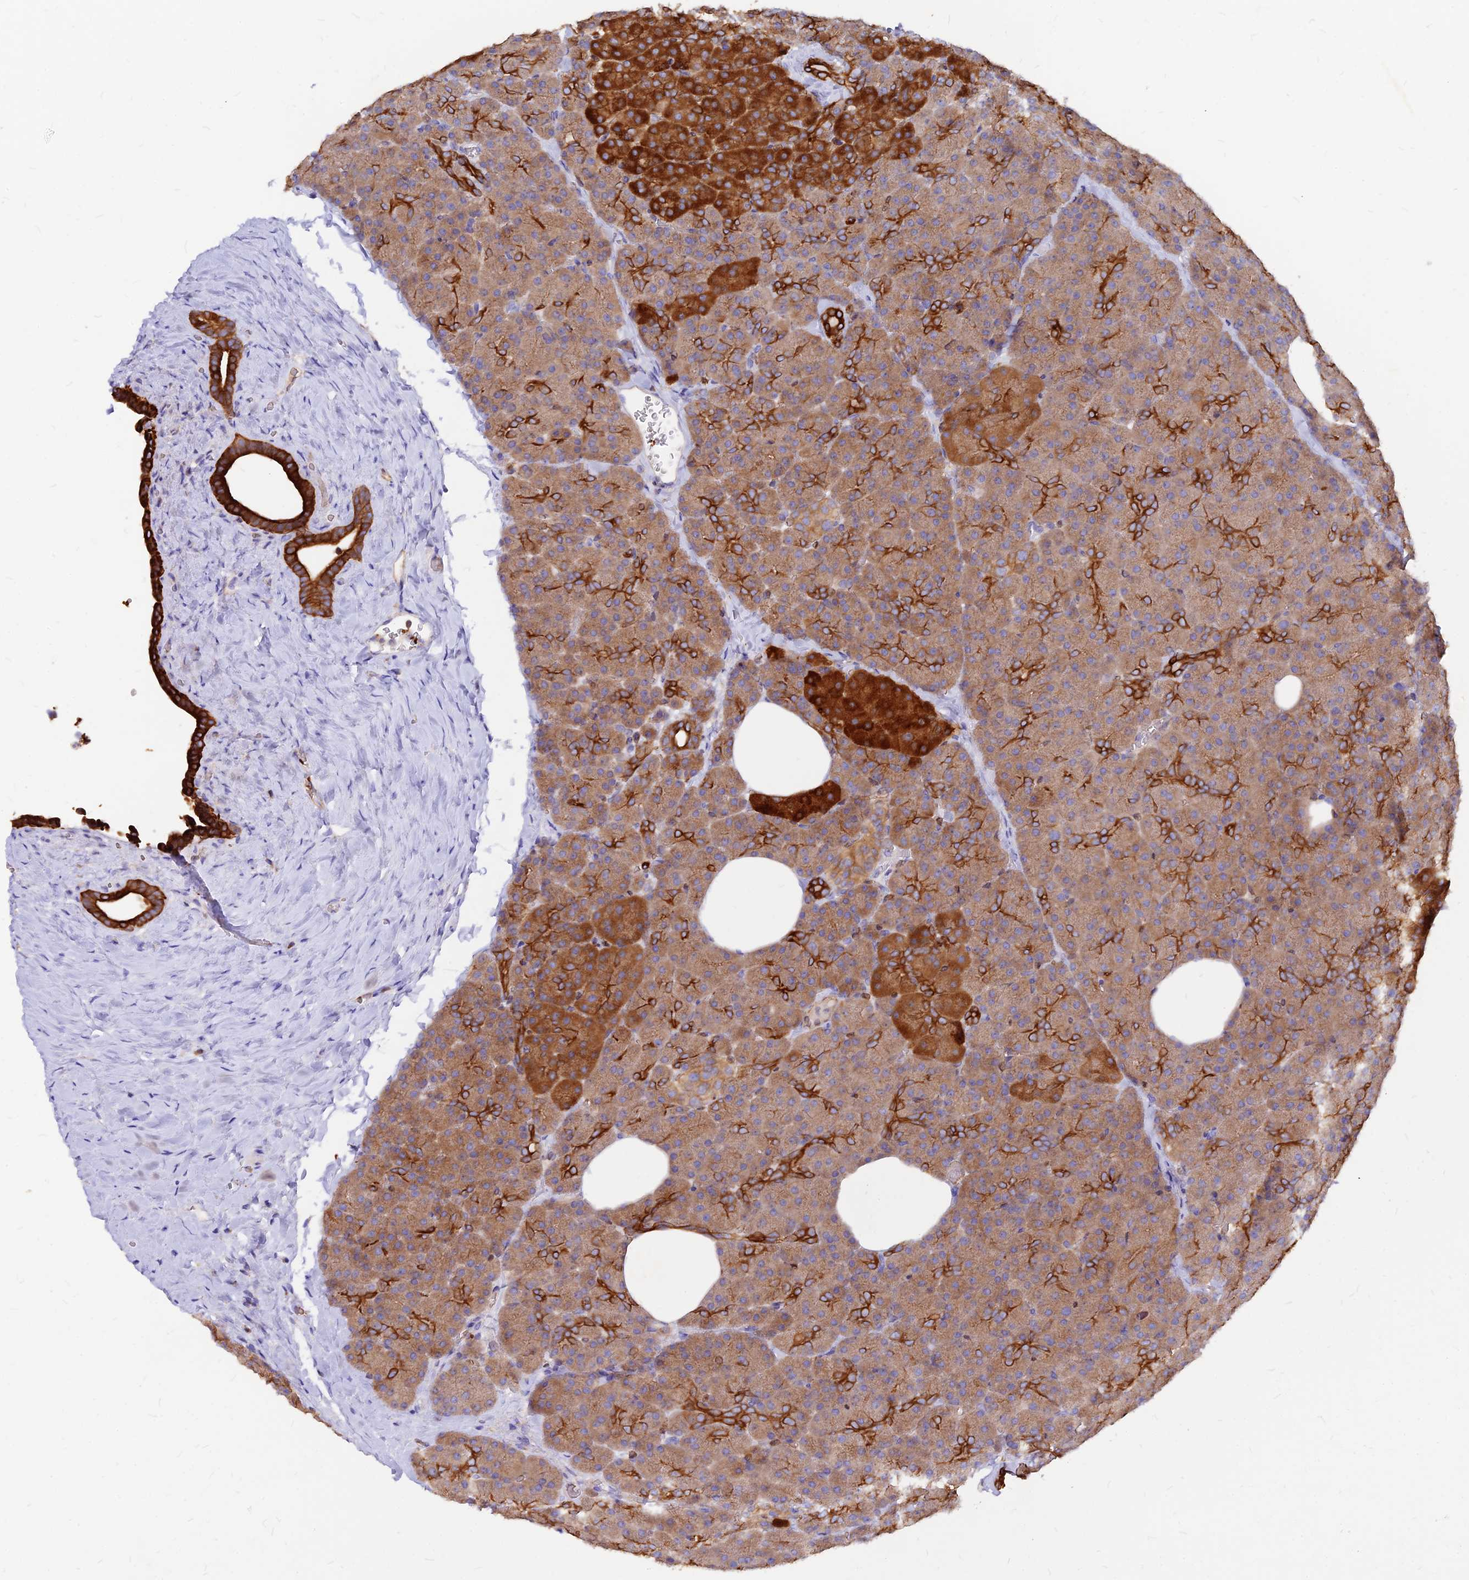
{"staining": {"intensity": "strong", "quantity": "25%-75%", "location": "cytoplasmic/membranous"}, "tissue": "pancreas", "cell_type": "Exocrine glandular cells", "image_type": "normal", "snomed": [{"axis": "morphology", "description": "Normal tissue, NOS"}, {"axis": "morphology", "description": "Carcinoid, malignant, NOS"}, {"axis": "topography", "description": "Pancreas"}], "caption": "Immunohistochemistry micrograph of normal human pancreas stained for a protein (brown), which demonstrates high levels of strong cytoplasmic/membranous staining in approximately 25%-75% of exocrine glandular cells.", "gene": "DENND2D", "patient": {"sex": "female", "age": 35}}